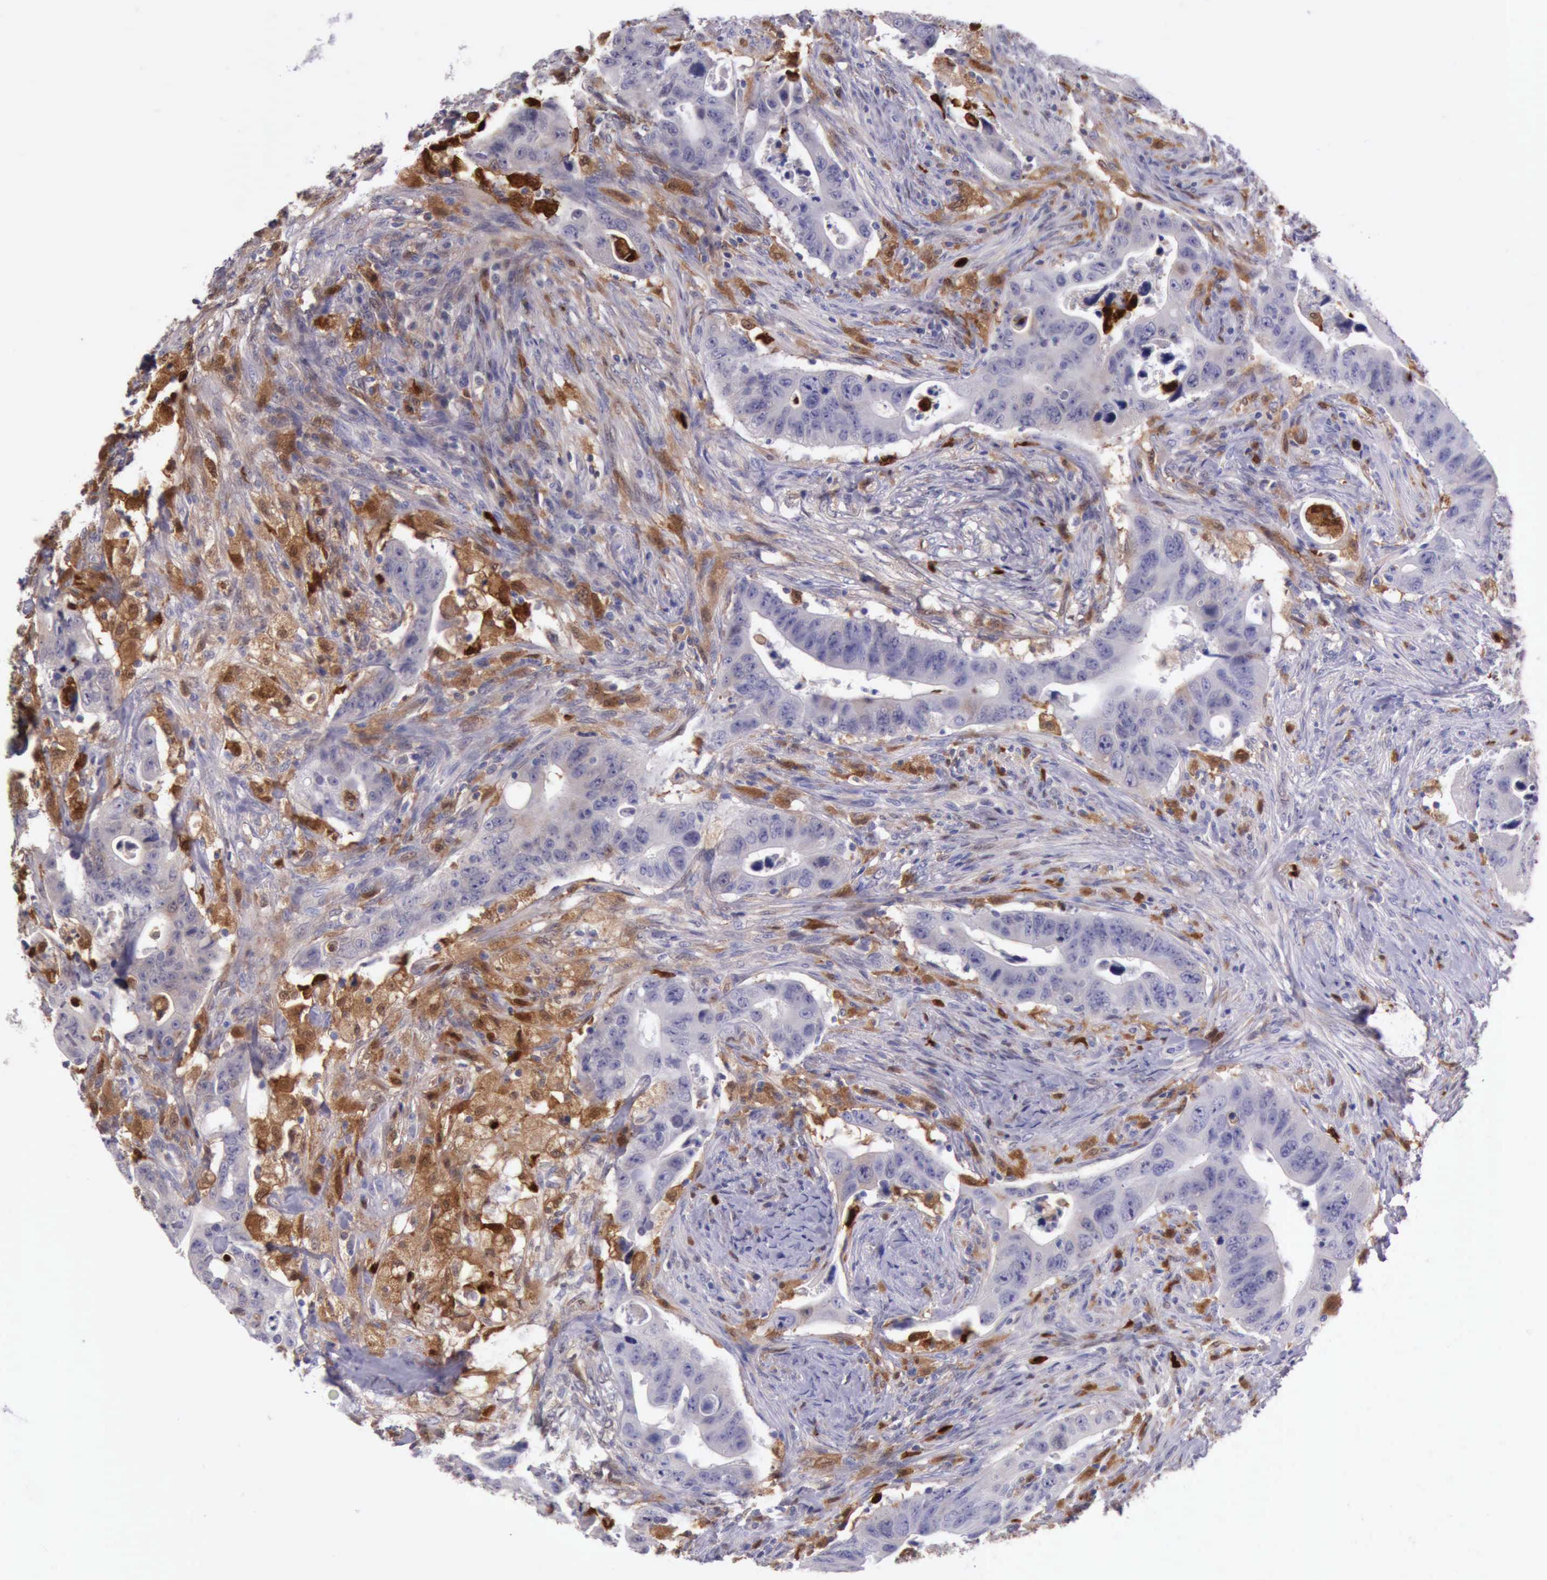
{"staining": {"intensity": "negative", "quantity": "none", "location": "none"}, "tissue": "colorectal cancer", "cell_type": "Tumor cells", "image_type": "cancer", "snomed": [{"axis": "morphology", "description": "Adenocarcinoma, NOS"}, {"axis": "topography", "description": "Rectum"}], "caption": "Micrograph shows no significant protein positivity in tumor cells of colorectal cancer (adenocarcinoma).", "gene": "CSTA", "patient": {"sex": "female", "age": 71}}